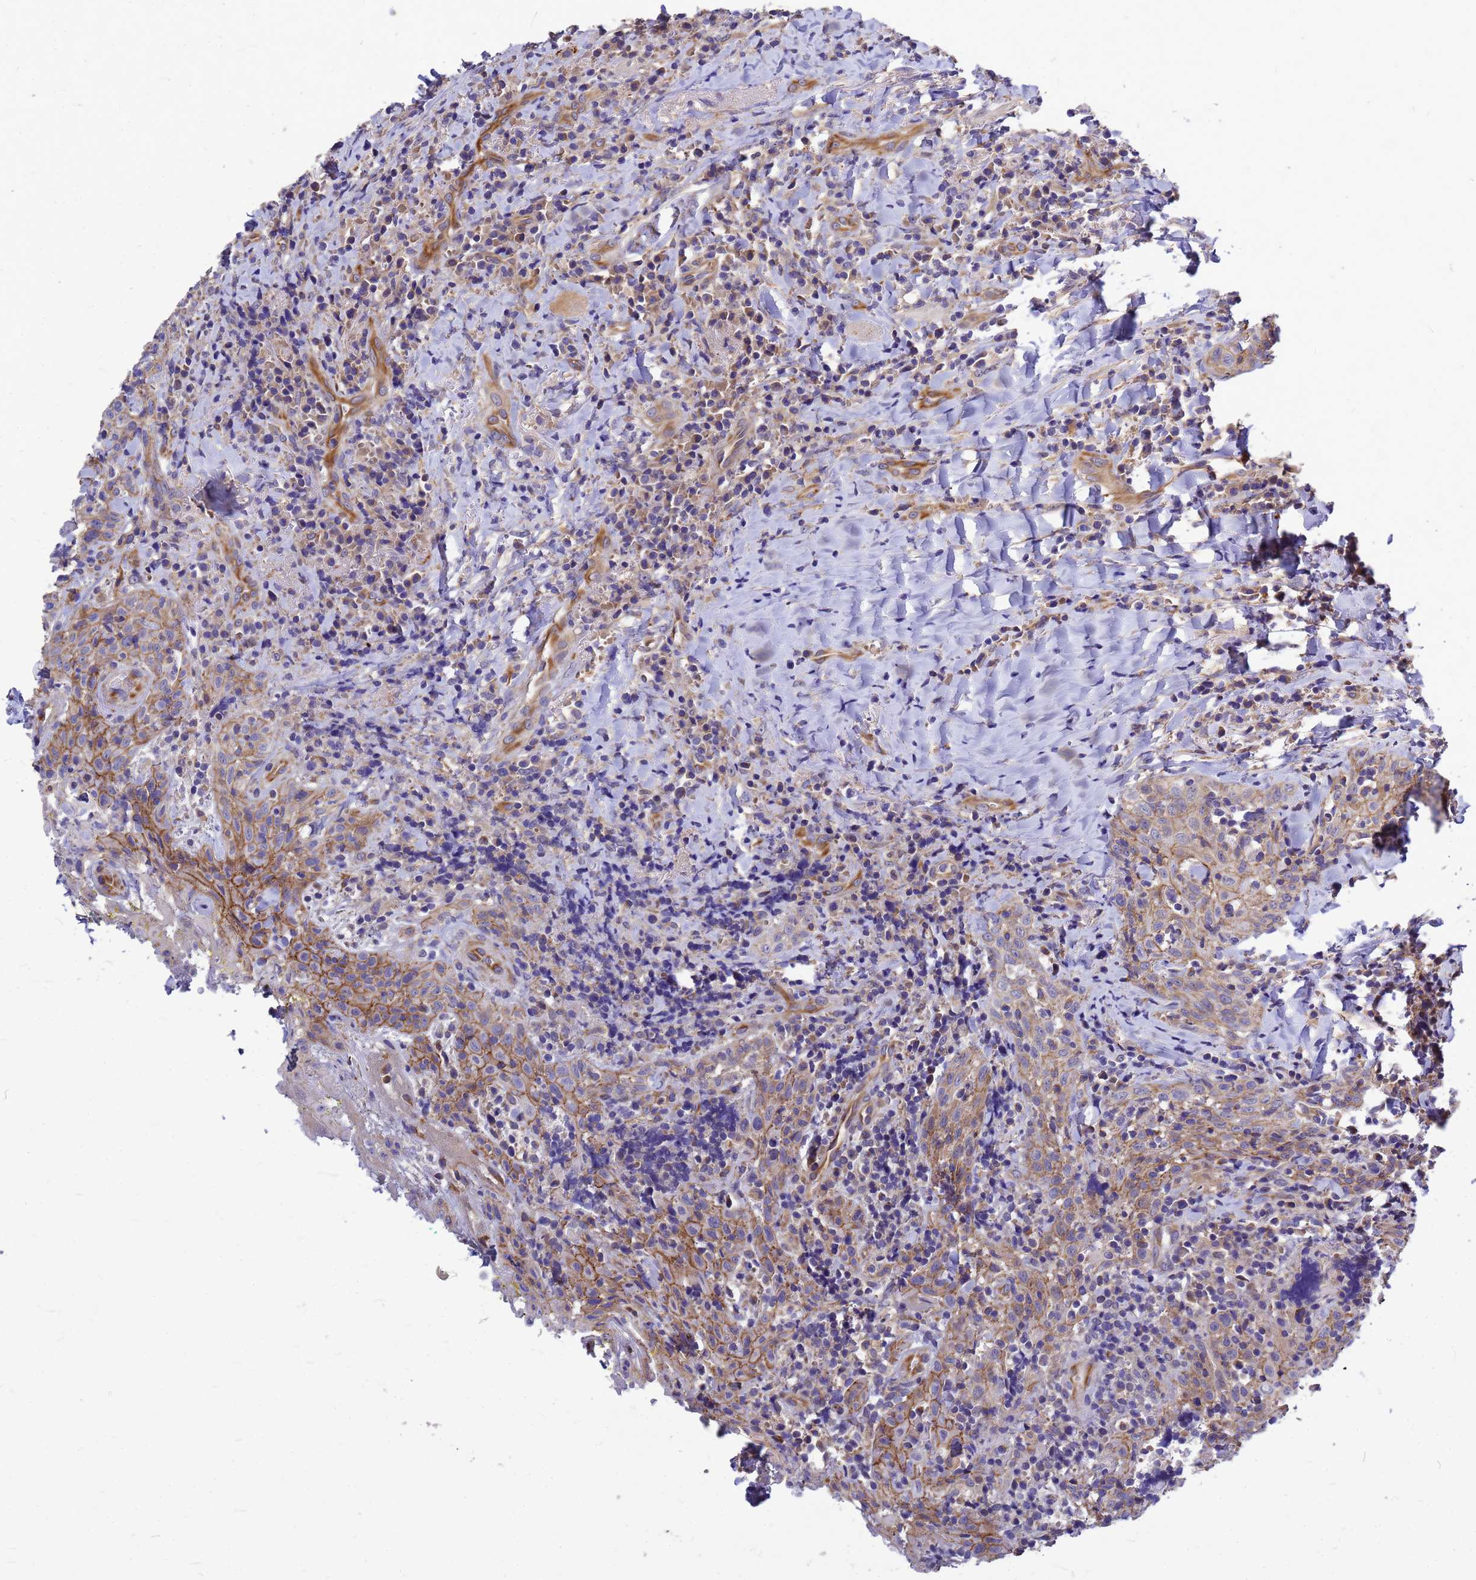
{"staining": {"intensity": "moderate", "quantity": ">75%", "location": "cytoplasmic/membranous"}, "tissue": "head and neck cancer", "cell_type": "Tumor cells", "image_type": "cancer", "snomed": [{"axis": "morphology", "description": "Squamous cell carcinoma, NOS"}, {"axis": "topography", "description": "Head-Neck"}], "caption": "Protein staining of head and neck squamous cell carcinoma tissue demonstrates moderate cytoplasmic/membranous positivity in approximately >75% of tumor cells. The protein of interest is shown in brown color, while the nuclei are stained blue.", "gene": "FBXW5", "patient": {"sex": "female", "age": 70}}